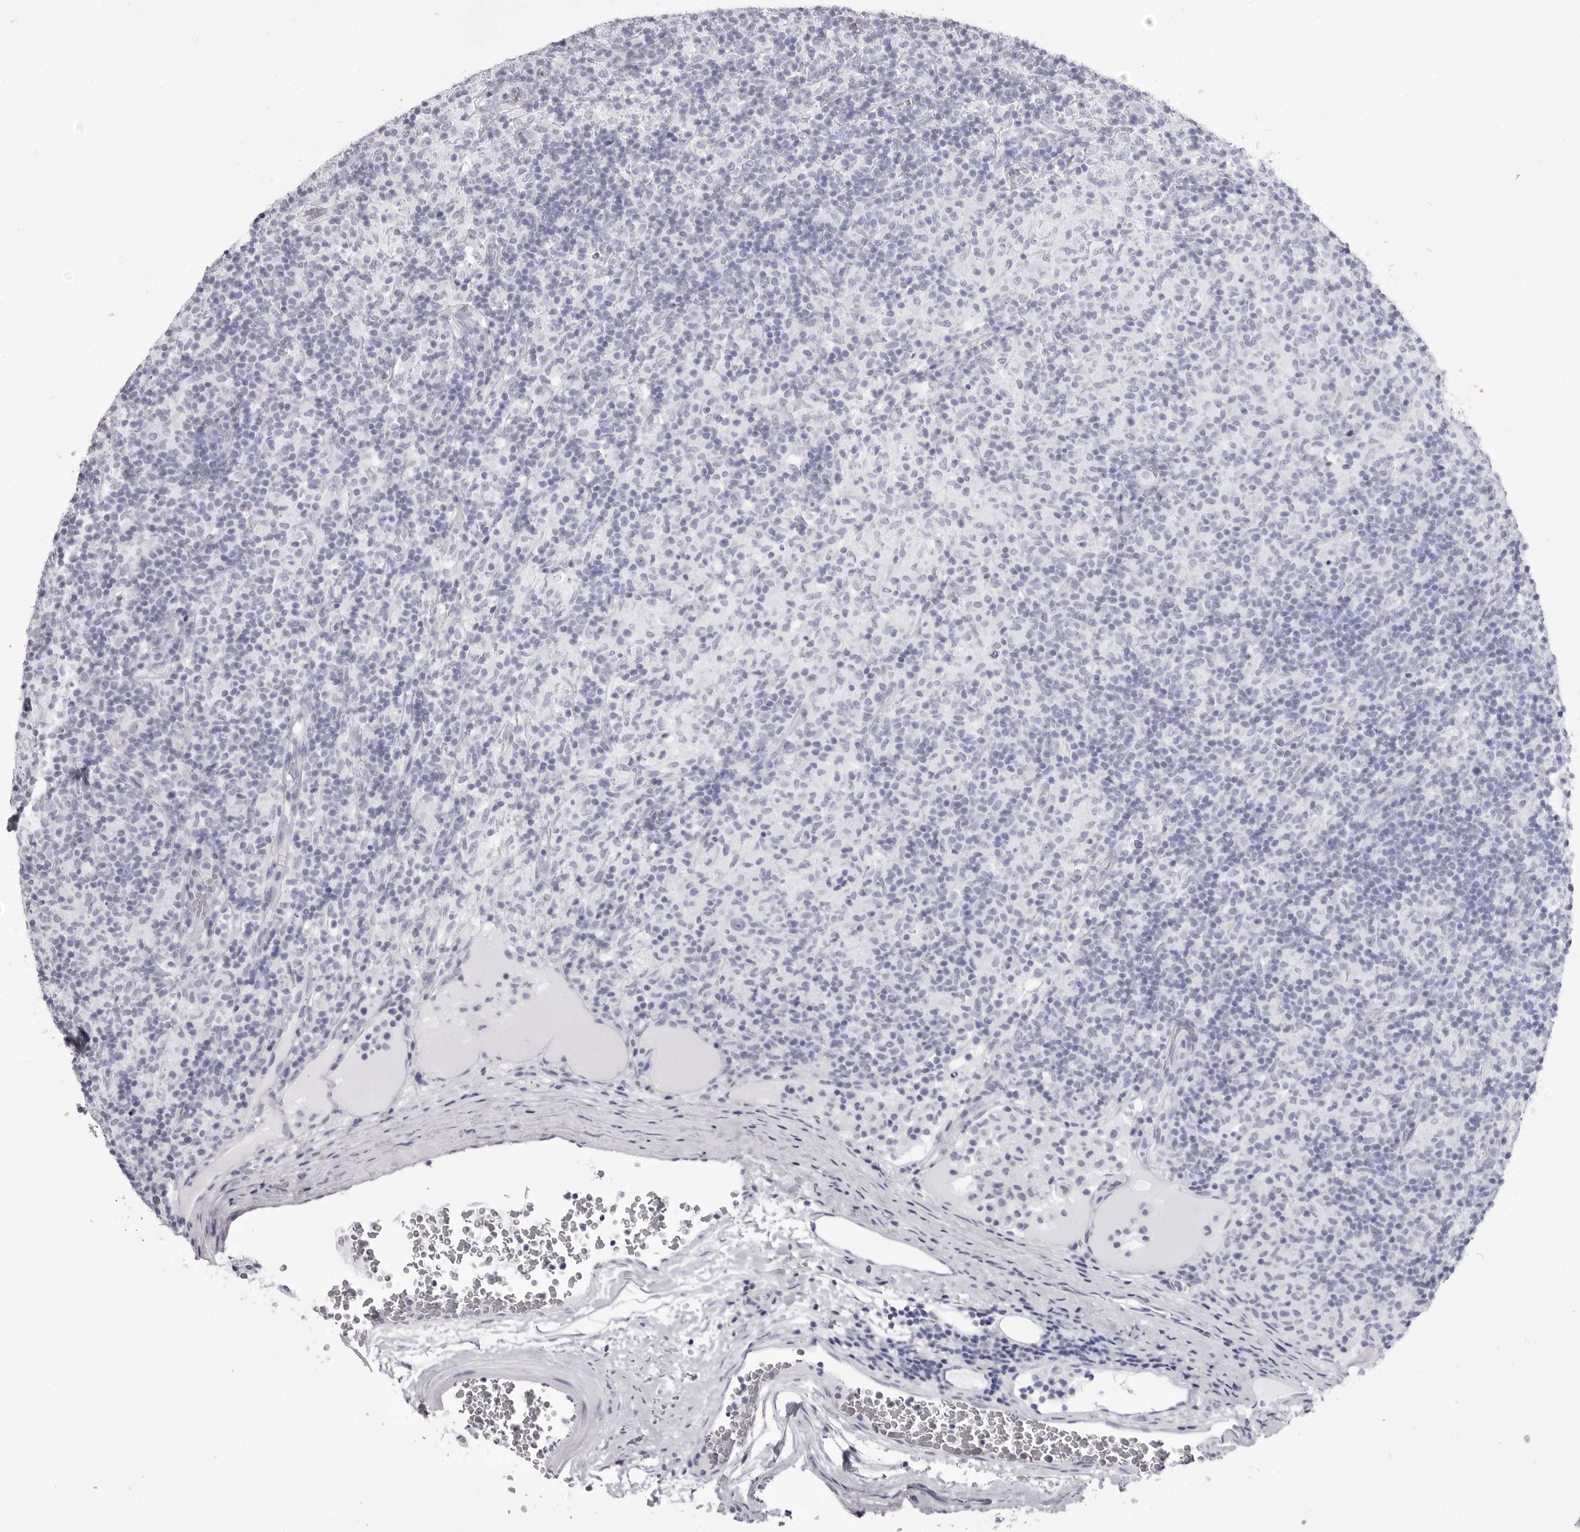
{"staining": {"intensity": "negative", "quantity": "none", "location": "none"}, "tissue": "lymphoma", "cell_type": "Tumor cells", "image_type": "cancer", "snomed": [{"axis": "morphology", "description": "Hodgkin's disease, NOS"}, {"axis": "topography", "description": "Lymph node"}], "caption": "This is an IHC histopathology image of Hodgkin's disease. There is no positivity in tumor cells.", "gene": "CST2", "patient": {"sex": "male", "age": 70}}